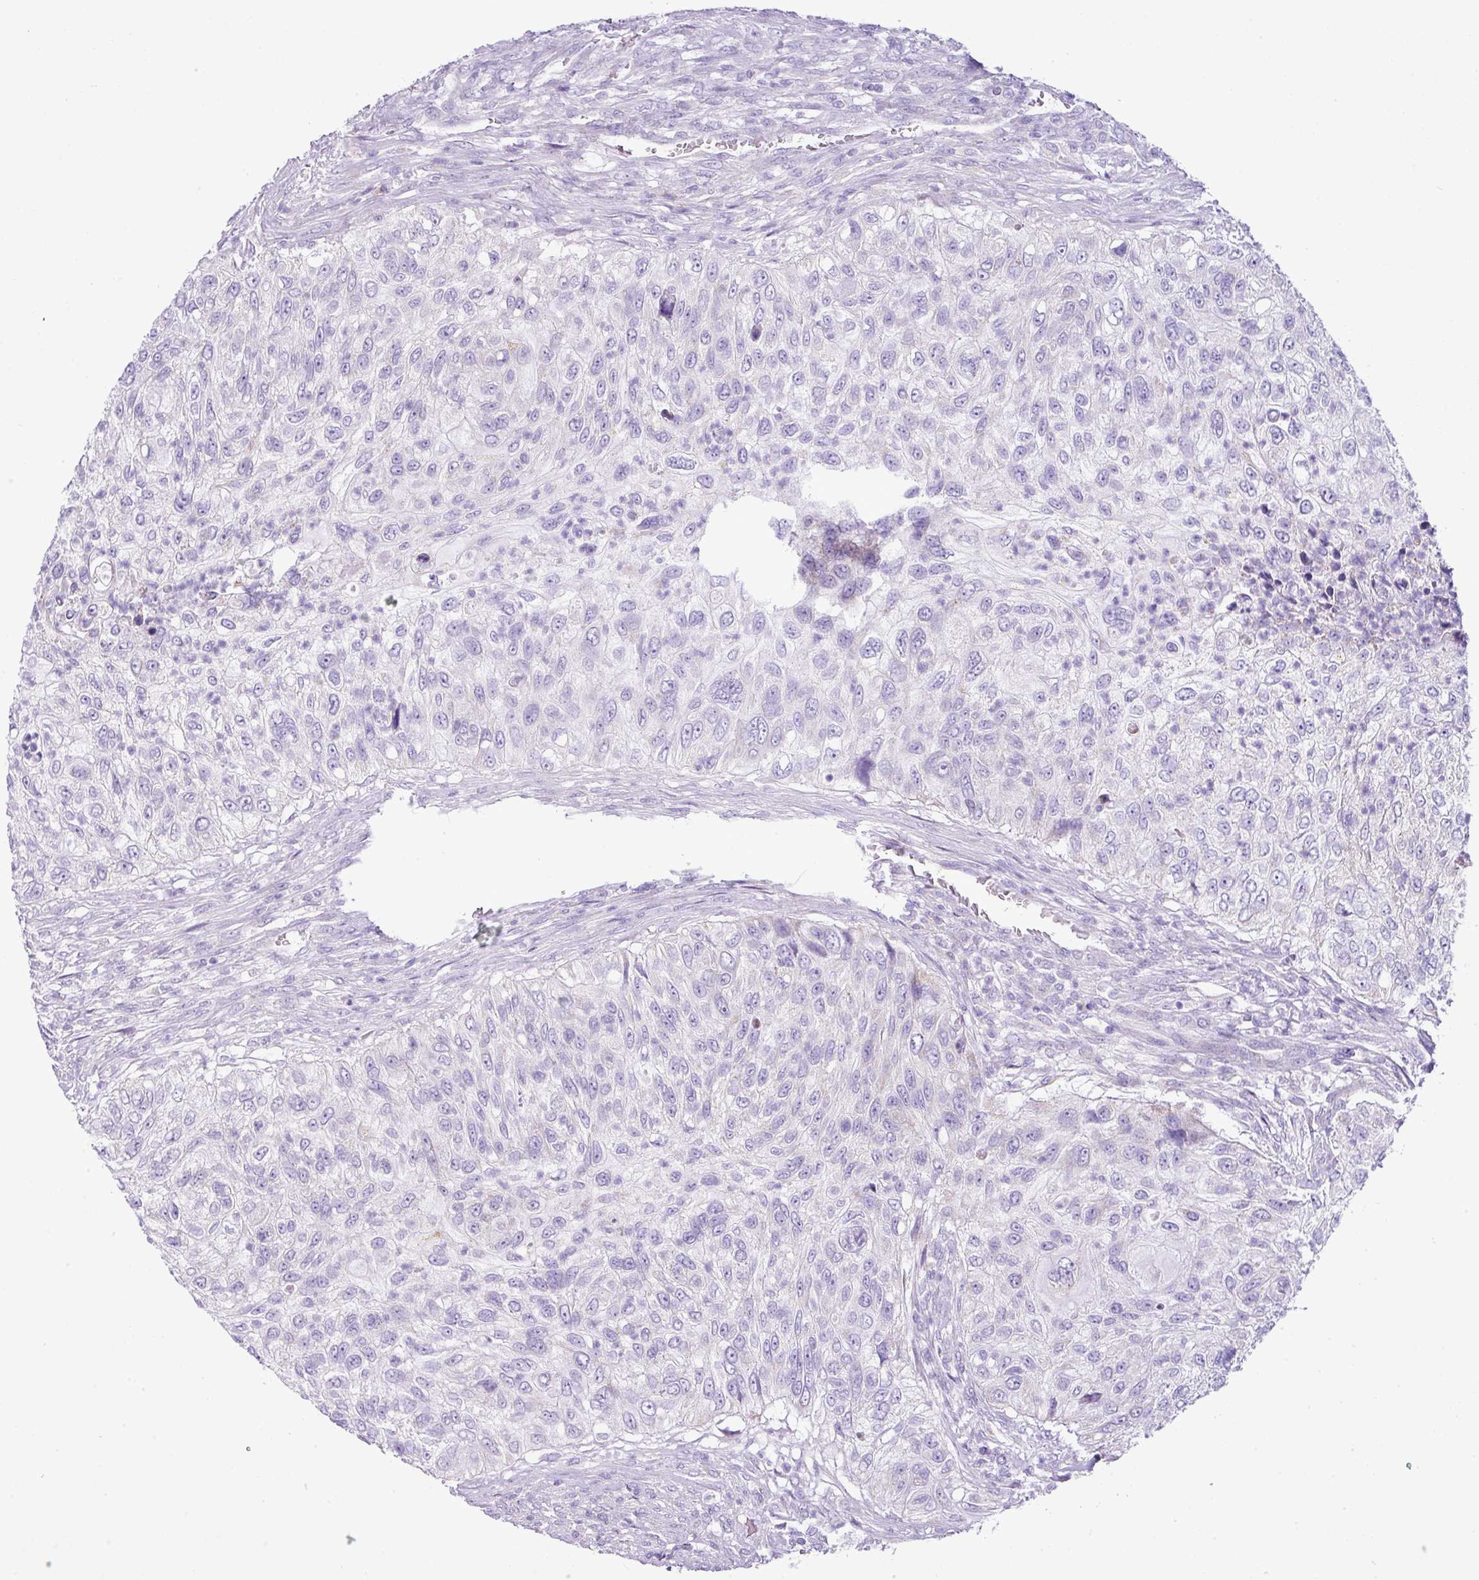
{"staining": {"intensity": "negative", "quantity": "none", "location": "none"}, "tissue": "urothelial cancer", "cell_type": "Tumor cells", "image_type": "cancer", "snomed": [{"axis": "morphology", "description": "Urothelial carcinoma, High grade"}, {"axis": "topography", "description": "Urinary bladder"}], "caption": "A photomicrograph of human urothelial carcinoma (high-grade) is negative for staining in tumor cells. The staining was performed using DAB to visualize the protein expression in brown, while the nuclei were stained in blue with hematoxylin (Magnification: 20x).", "gene": "PGAP4", "patient": {"sex": "female", "age": 60}}